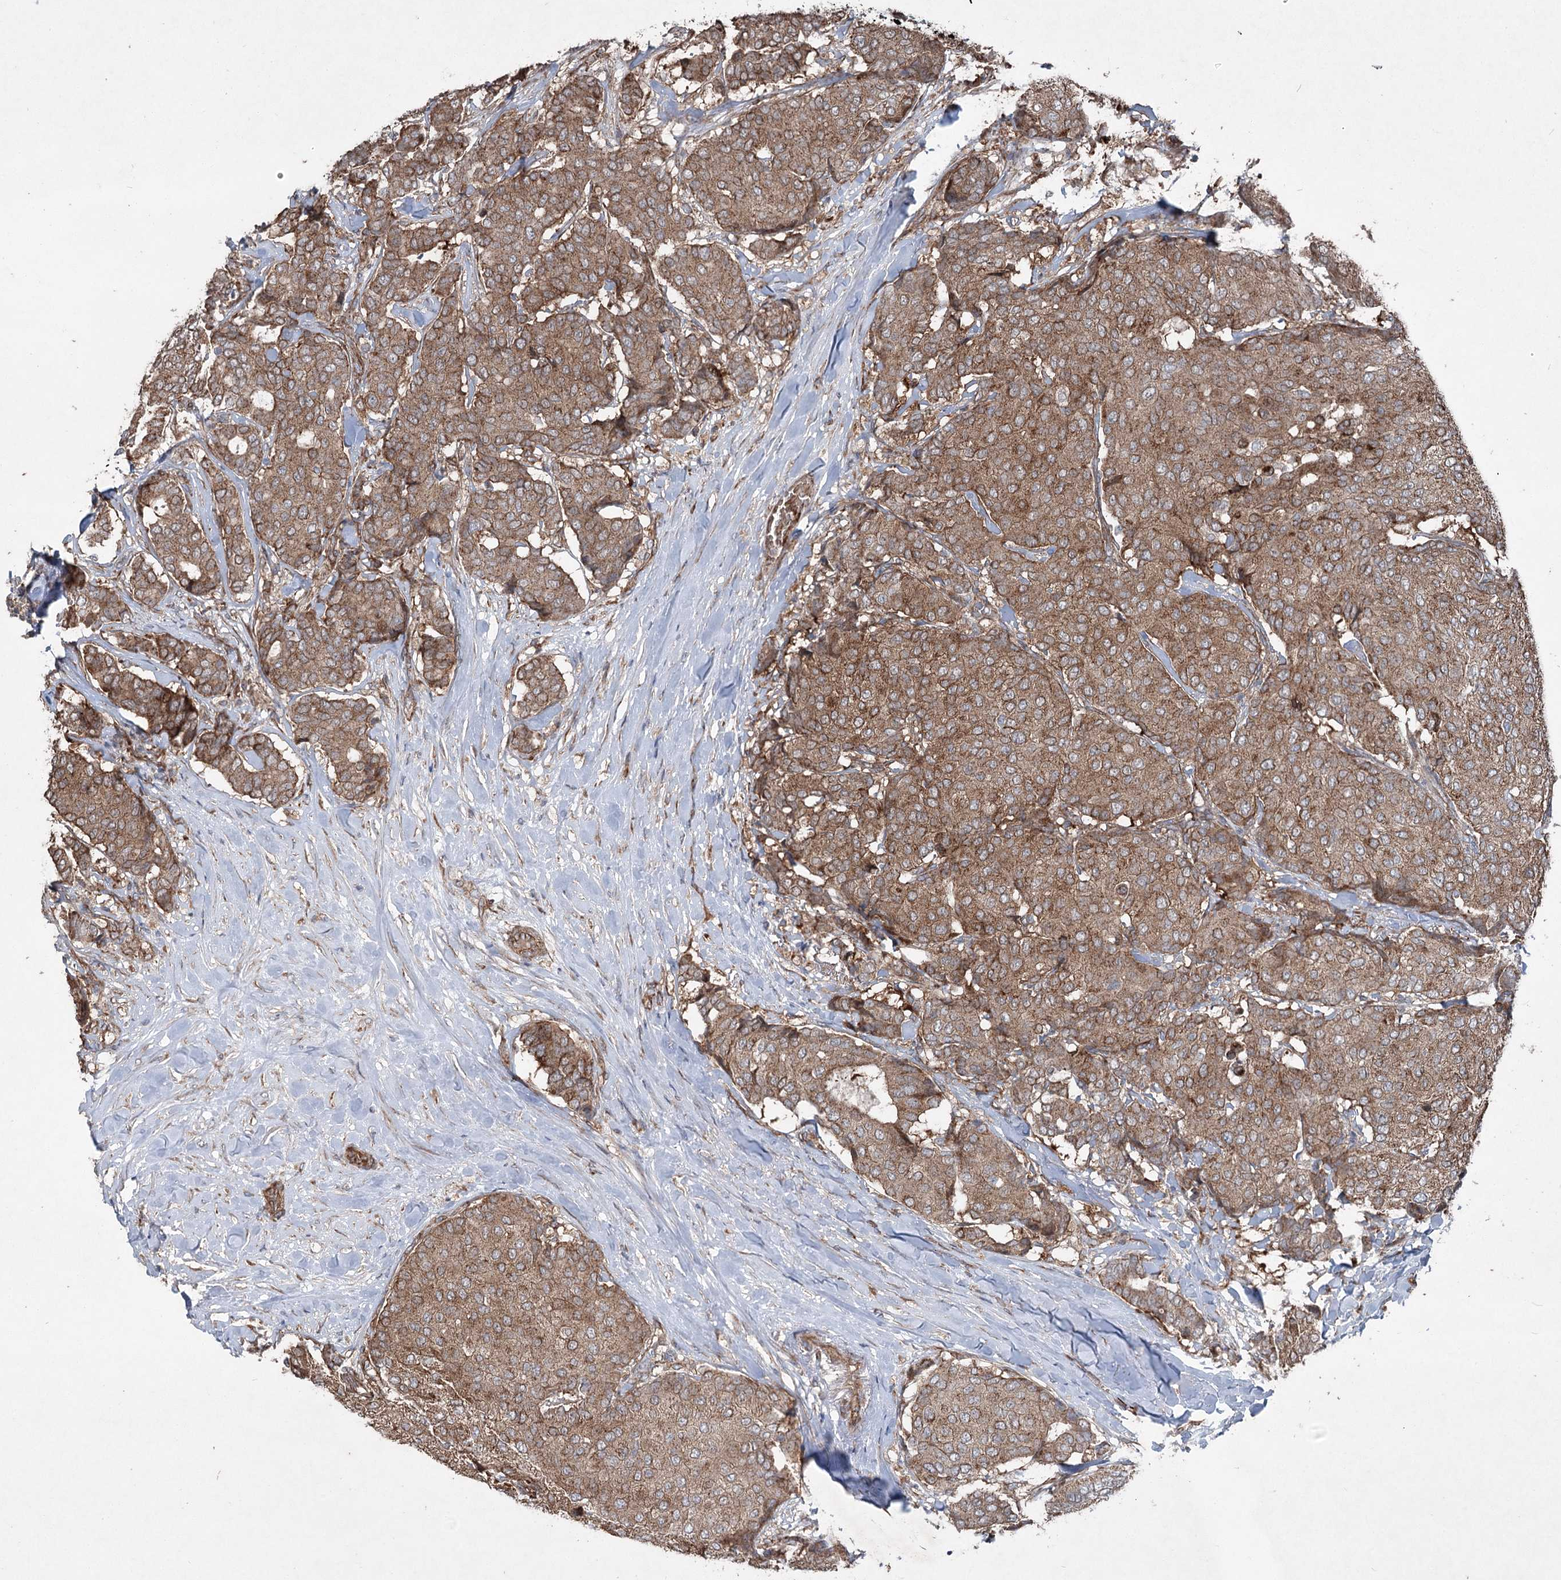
{"staining": {"intensity": "moderate", "quantity": ">75%", "location": "cytoplasmic/membranous"}, "tissue": "breast cancer", "cell_type": "Tumor cells", "image_type": "cancer", "snomed": [{"axis": "morphology", "description": "Duct carcinoma"}, {"axis": "topography", "description": "Breast"}], "caption": "This image displays breast cancer (infiltrating ductal carcinoma) stained with IHC to label a protein in brown. The cytoplasmic/membranous of tumor cells show moderate positivity for the protein. Nuclei are counter-stained blue.", "gene": "SERINC5", "patient": {"sex": "female", "age": 75}}